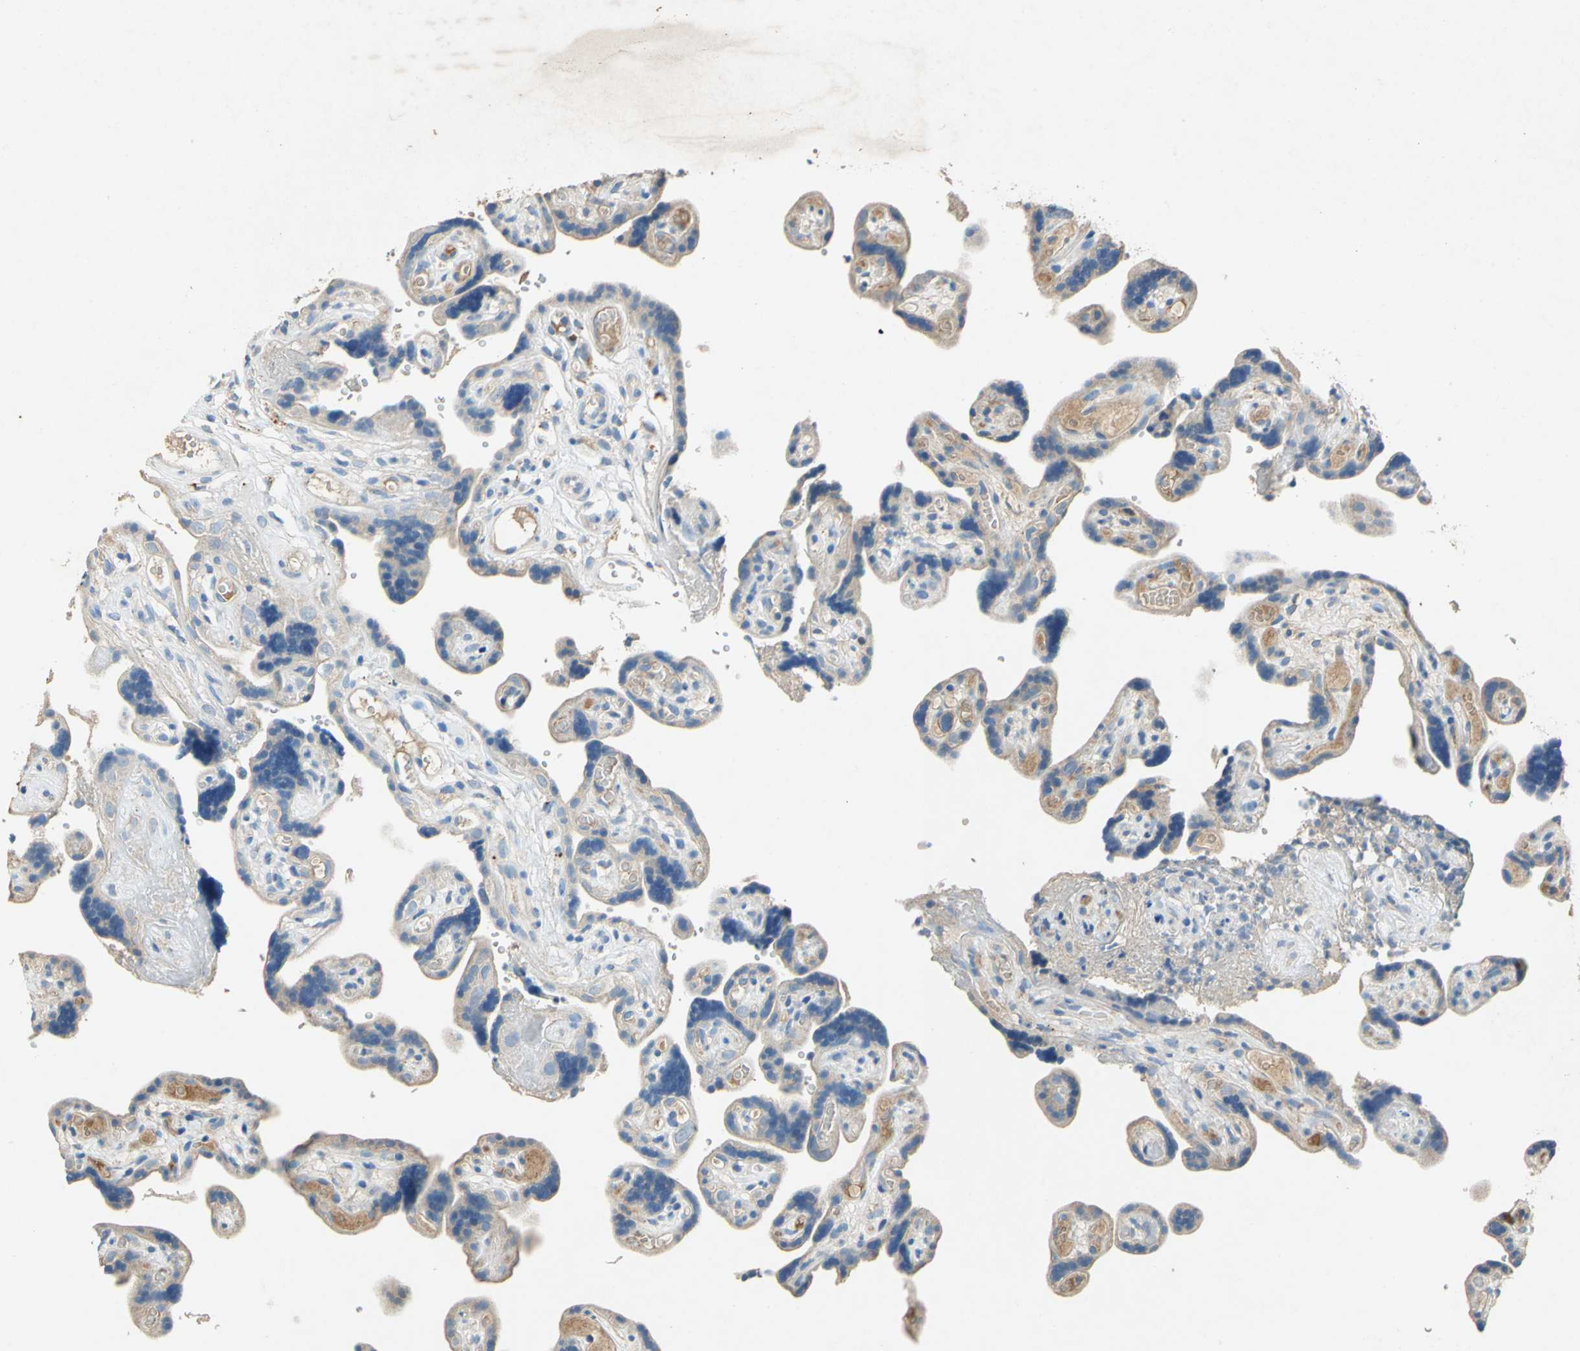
{"staining": {"intensity": "weak", "quantity": ">75%", "location": "cytoplasmic/membranous"}, "tissue": "placenta", "cell_type": "Trophoblastic cells", "image_type": "normal", "snomed": [{"axis": "morphology", "description": "Normal tissue, NOS"}, {"axis": "topography", "description": "Placenta"}], "caption": "The histopathology image exhibits a brown stain indicating the presence of a protein in the cytoplasmic/membranous of trophoblastic cells in placenta. (DAB (3,3'-diaminobenzidine) = brown stain, brightfield microscopy at high magnification).", "gene": "ADAMTS5", "patient": {"sex": "female", "age": 30}}